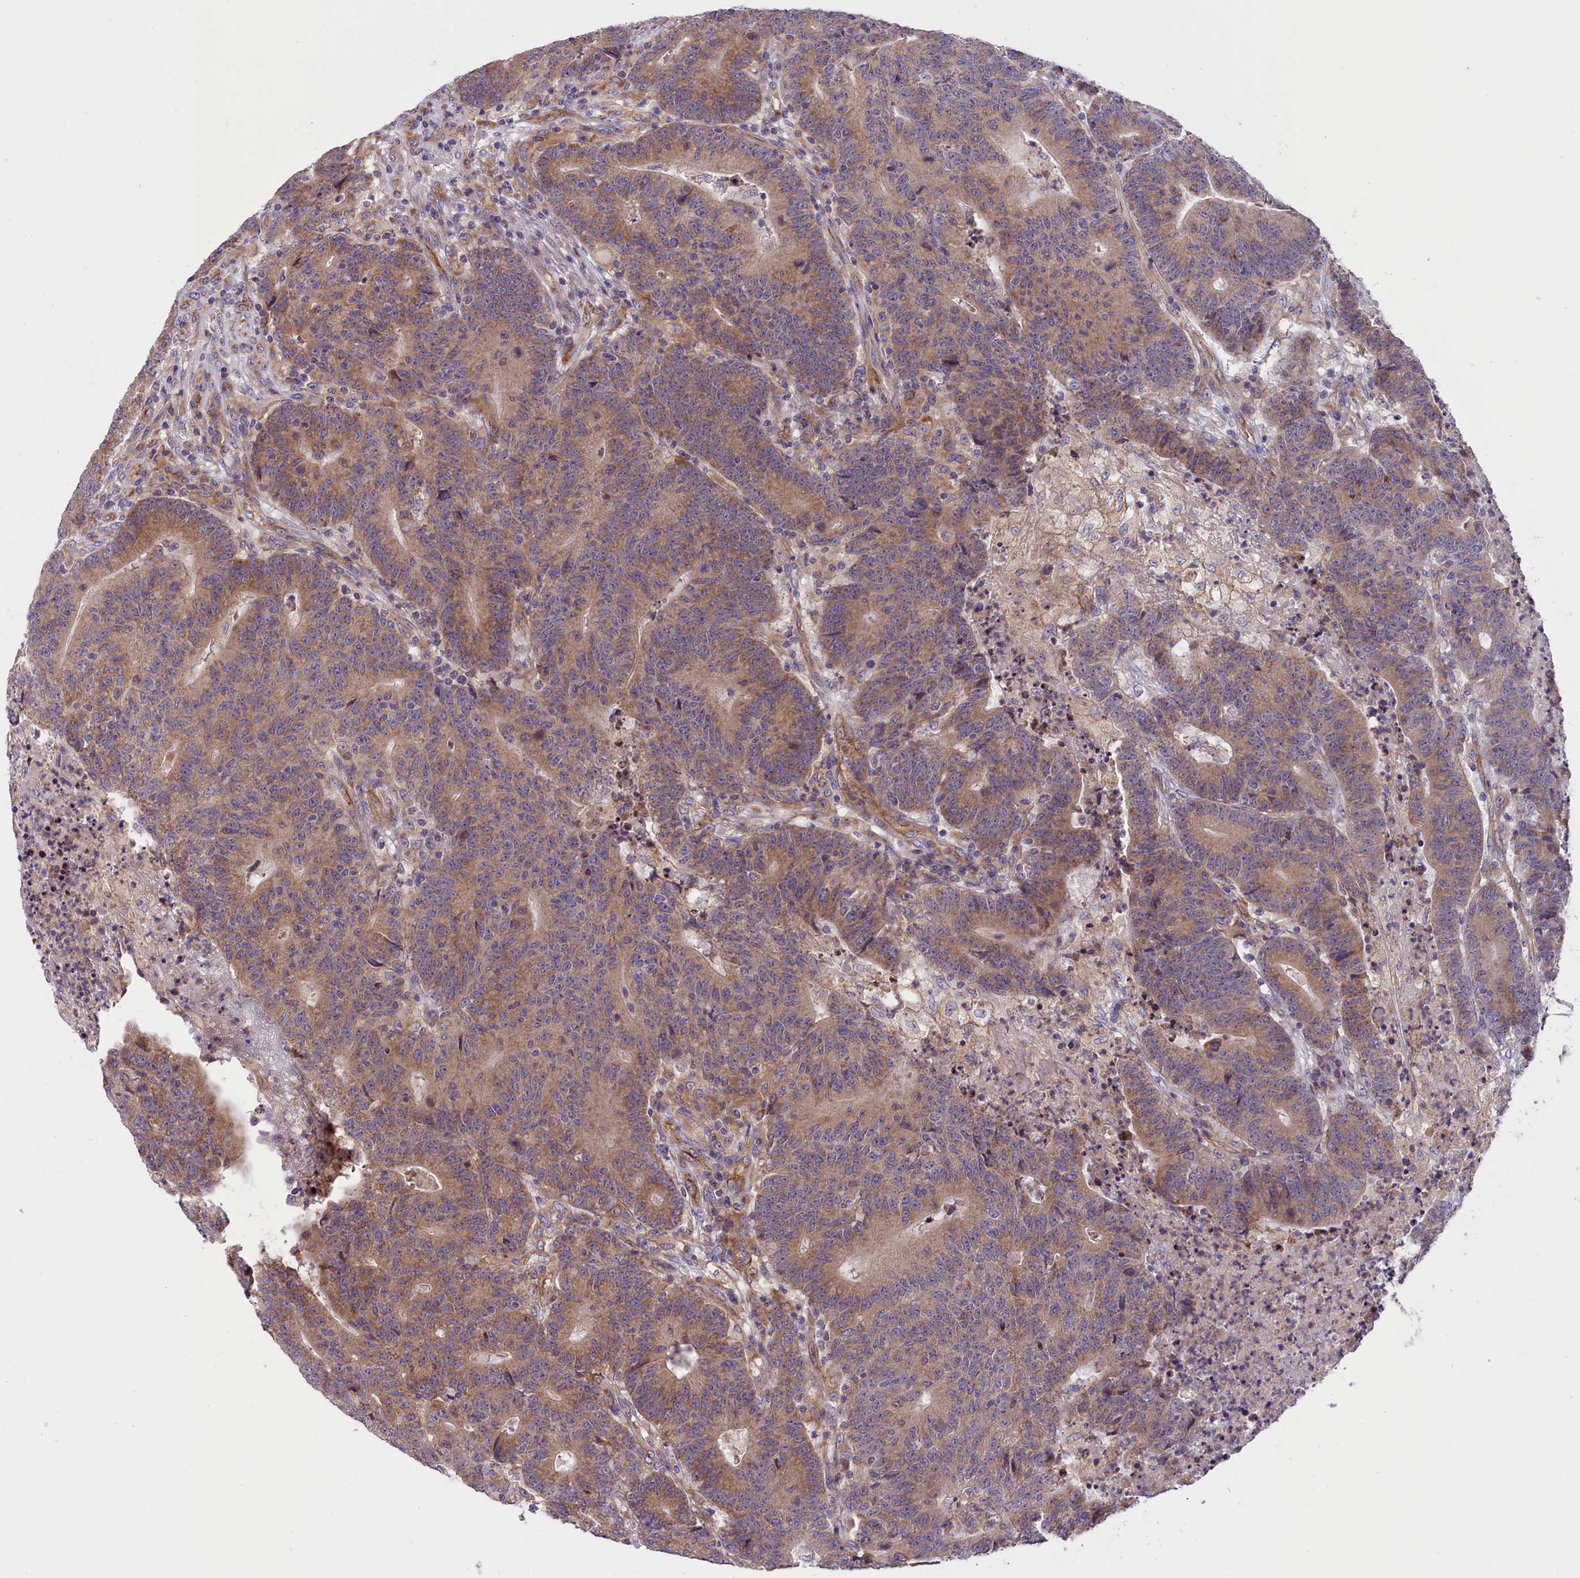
{"staining": {"intensity": "moderate", "quantity": ">75%", "location": "cytoplasmic/membranous"}, "tissue": "colorectal cancer", "cell_type": "Tumor cells", "image_type": "cancer", "snomed": [{"axis": "morphology", "description": "Adenocarcinoma, NOS"}, {"axis": "topography", "description": "Colon"}], "caption": "The immunohistochemical stain shows moderate cytoplasmic/membranous expression in tumor cells of colorectal cancer (adenocarcinoma) tissue.", "gene": "DNAJB9", "patient": {"sex": "female", "age": 75}}